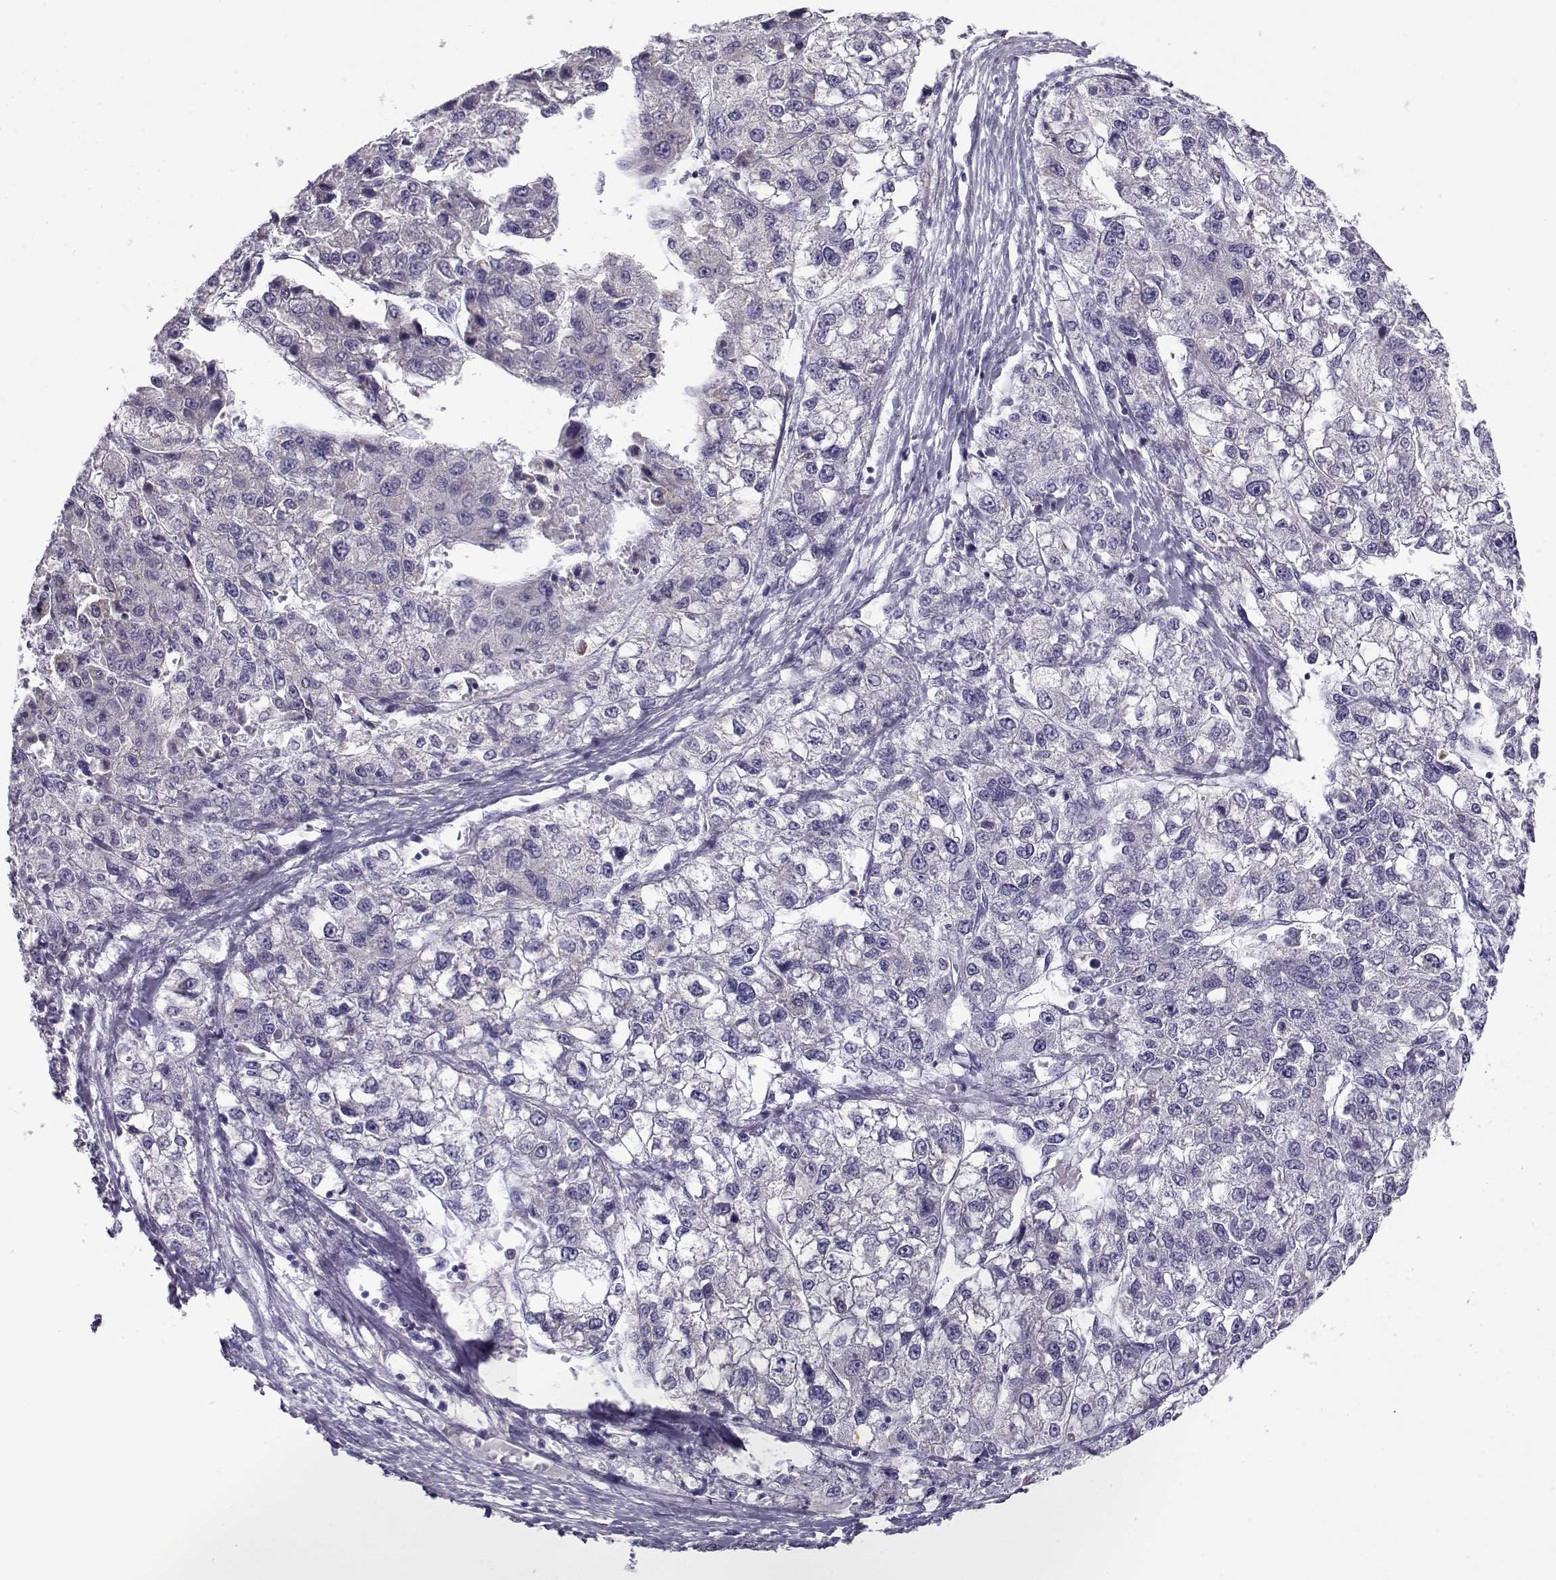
{"staining": {"intensity": "negative", "quantity": "none", "location": "none"}, "tissue": "liver cancer", "cell_type": "Tumor cells", "image_type": "cancer", "snomed": [{"axis": "morphology", "description": "Carcinoma, Hepatocellular, NOS"}, {"axis": "topography", "description": "Liver"}], "caption": "Tumor cells are negative for brown protein staining in liver cancer.", "gene": "FAM166A", "patient": {"sex": "male", "age": 56}}